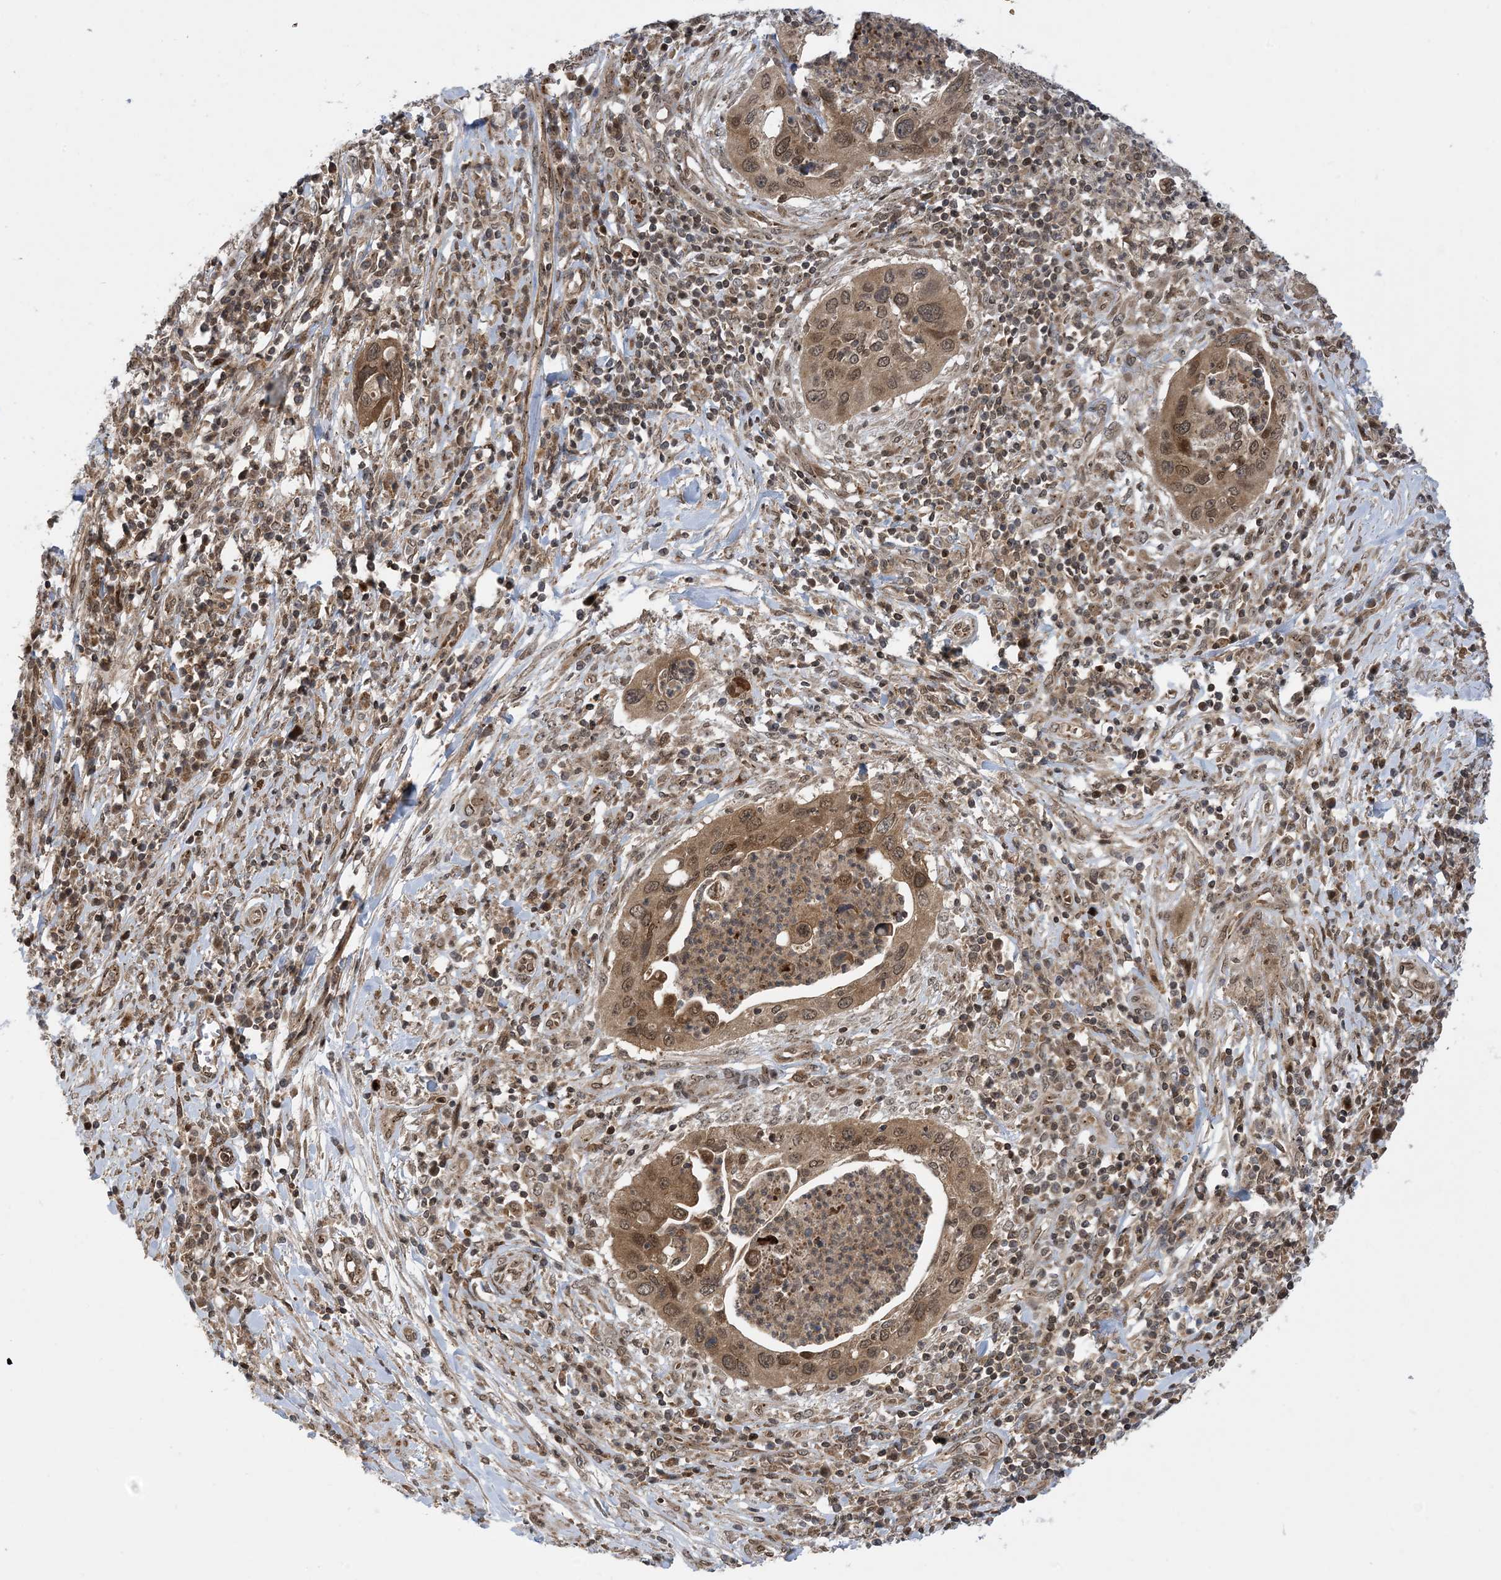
{"staining": {"intensity": "moderate", "quantity": ">75%", "location": "cytoplasmic/membranous,nuclear"}, "tissue": "cervical cancer", "cell_type": "Tumor cells", "image_type": "cancer", "snomed": [{"axis": "morphology", "description": "Squamous cell carcinoma, NOS"}, {"axis": "topography", "description": "Cervix"}], "caption": "Squamous cell carcinoma (cervical) stained for a protein (brown) displays moderate cytoplasmic/membranous and nuclear positive expression in about >75% of tumor cells.", "gene": "CASP4", "patient": {"sex": "female", "age": 38}}